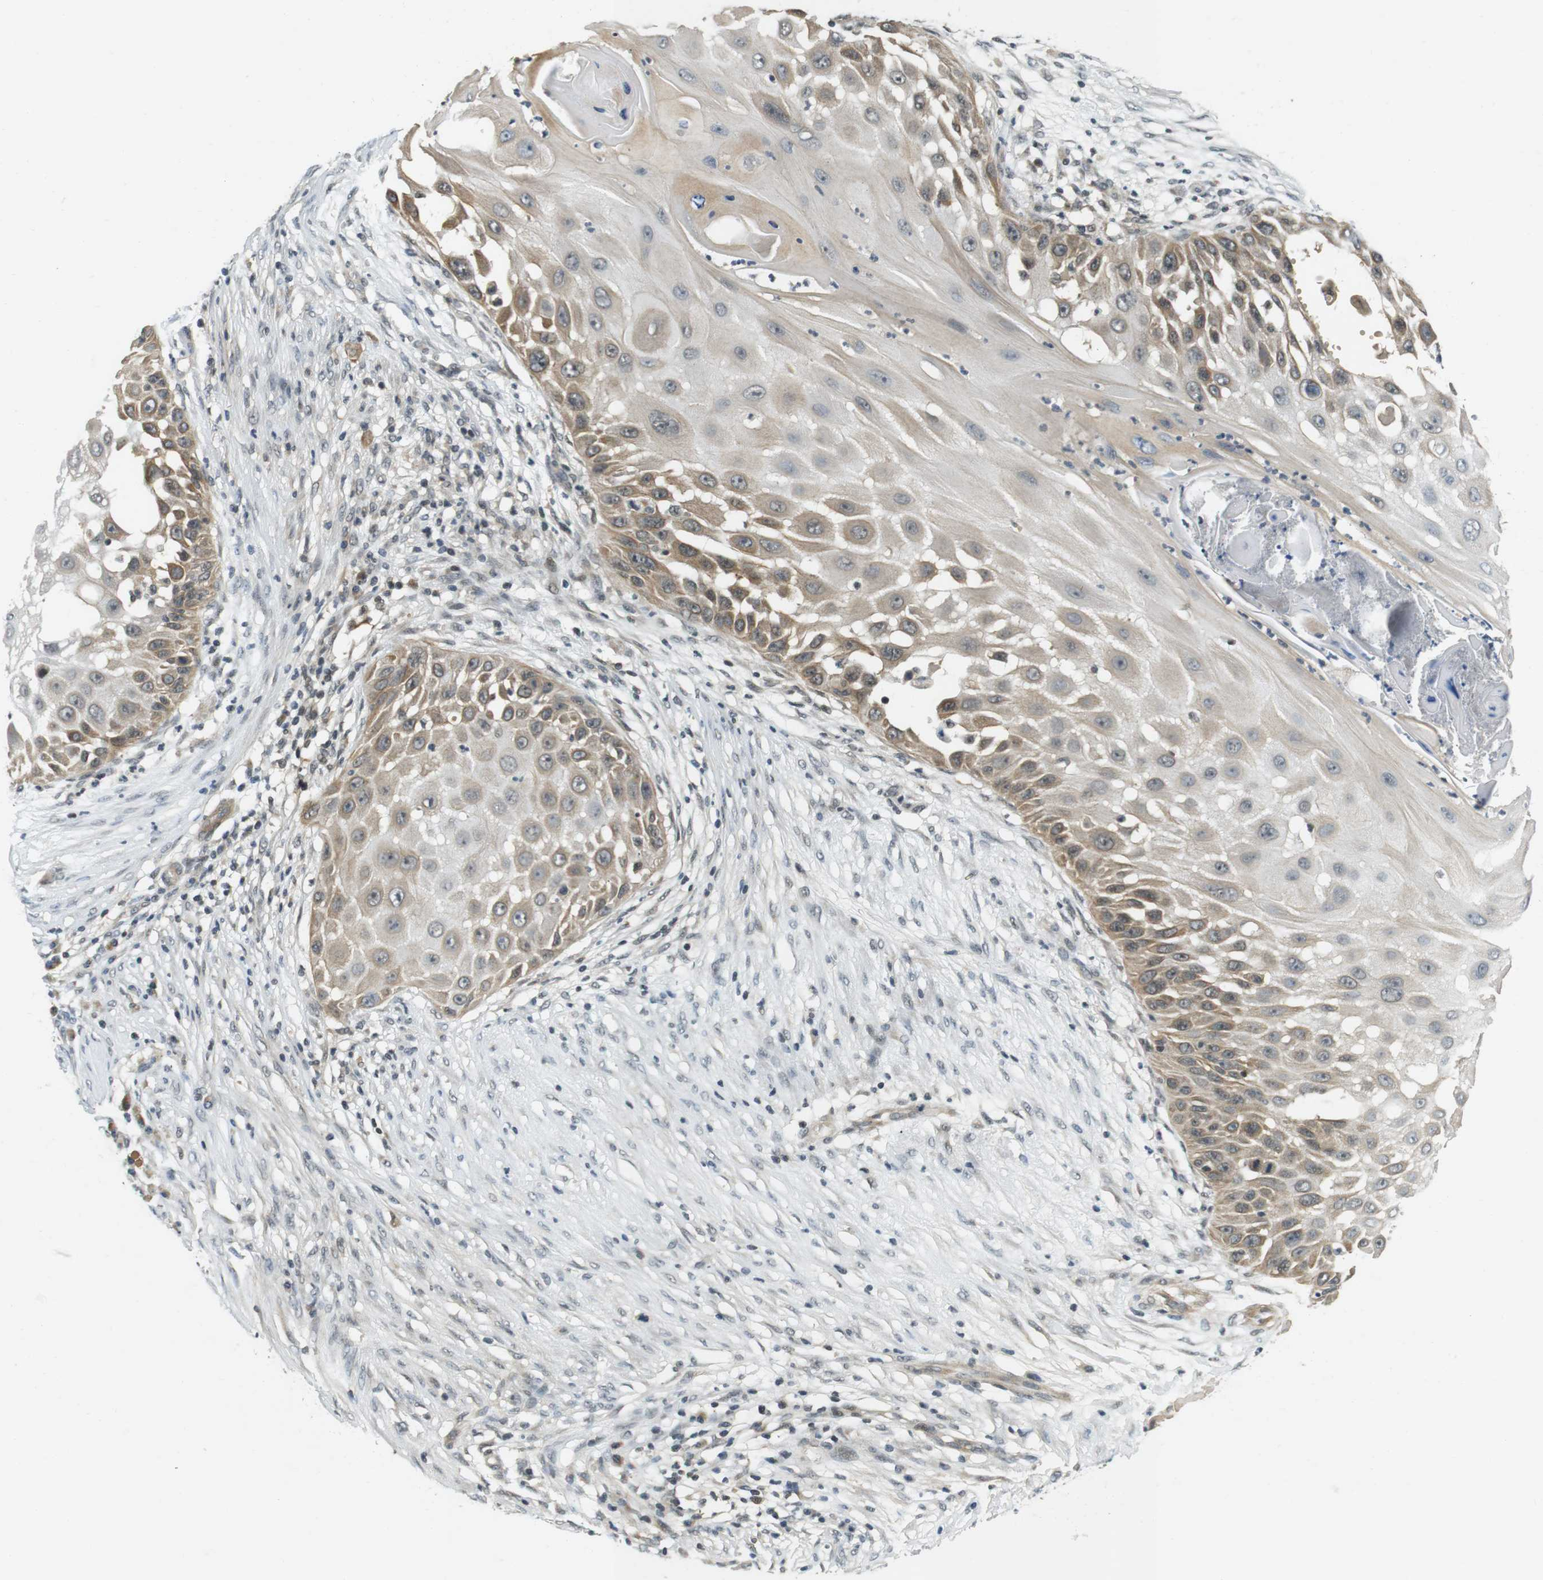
{"staining": {"intensity": "moderate", "quantity": "25%-75%", "location": "cytoplasmic/membranous"}, "tissue": "skin cancer", "cell_type": "Tumor cells", "image_type": "cancer", "snomed": [{"axis": "morphology", "description": "Squamous cell carcinoma, NOS"}, {"axis": "topography", "description": "Skin"}], "caption": "Tumor cells reveal medium levels of moderate cytoplasmic/membranous expression in about 25%-75% of cells in squamous cell carcinoma (skin). Ihc stains the protein of interest in brown and the nuclei are stained blue.", "gene": "BRD4", "patient": {"sex": "female", "age": 44}}